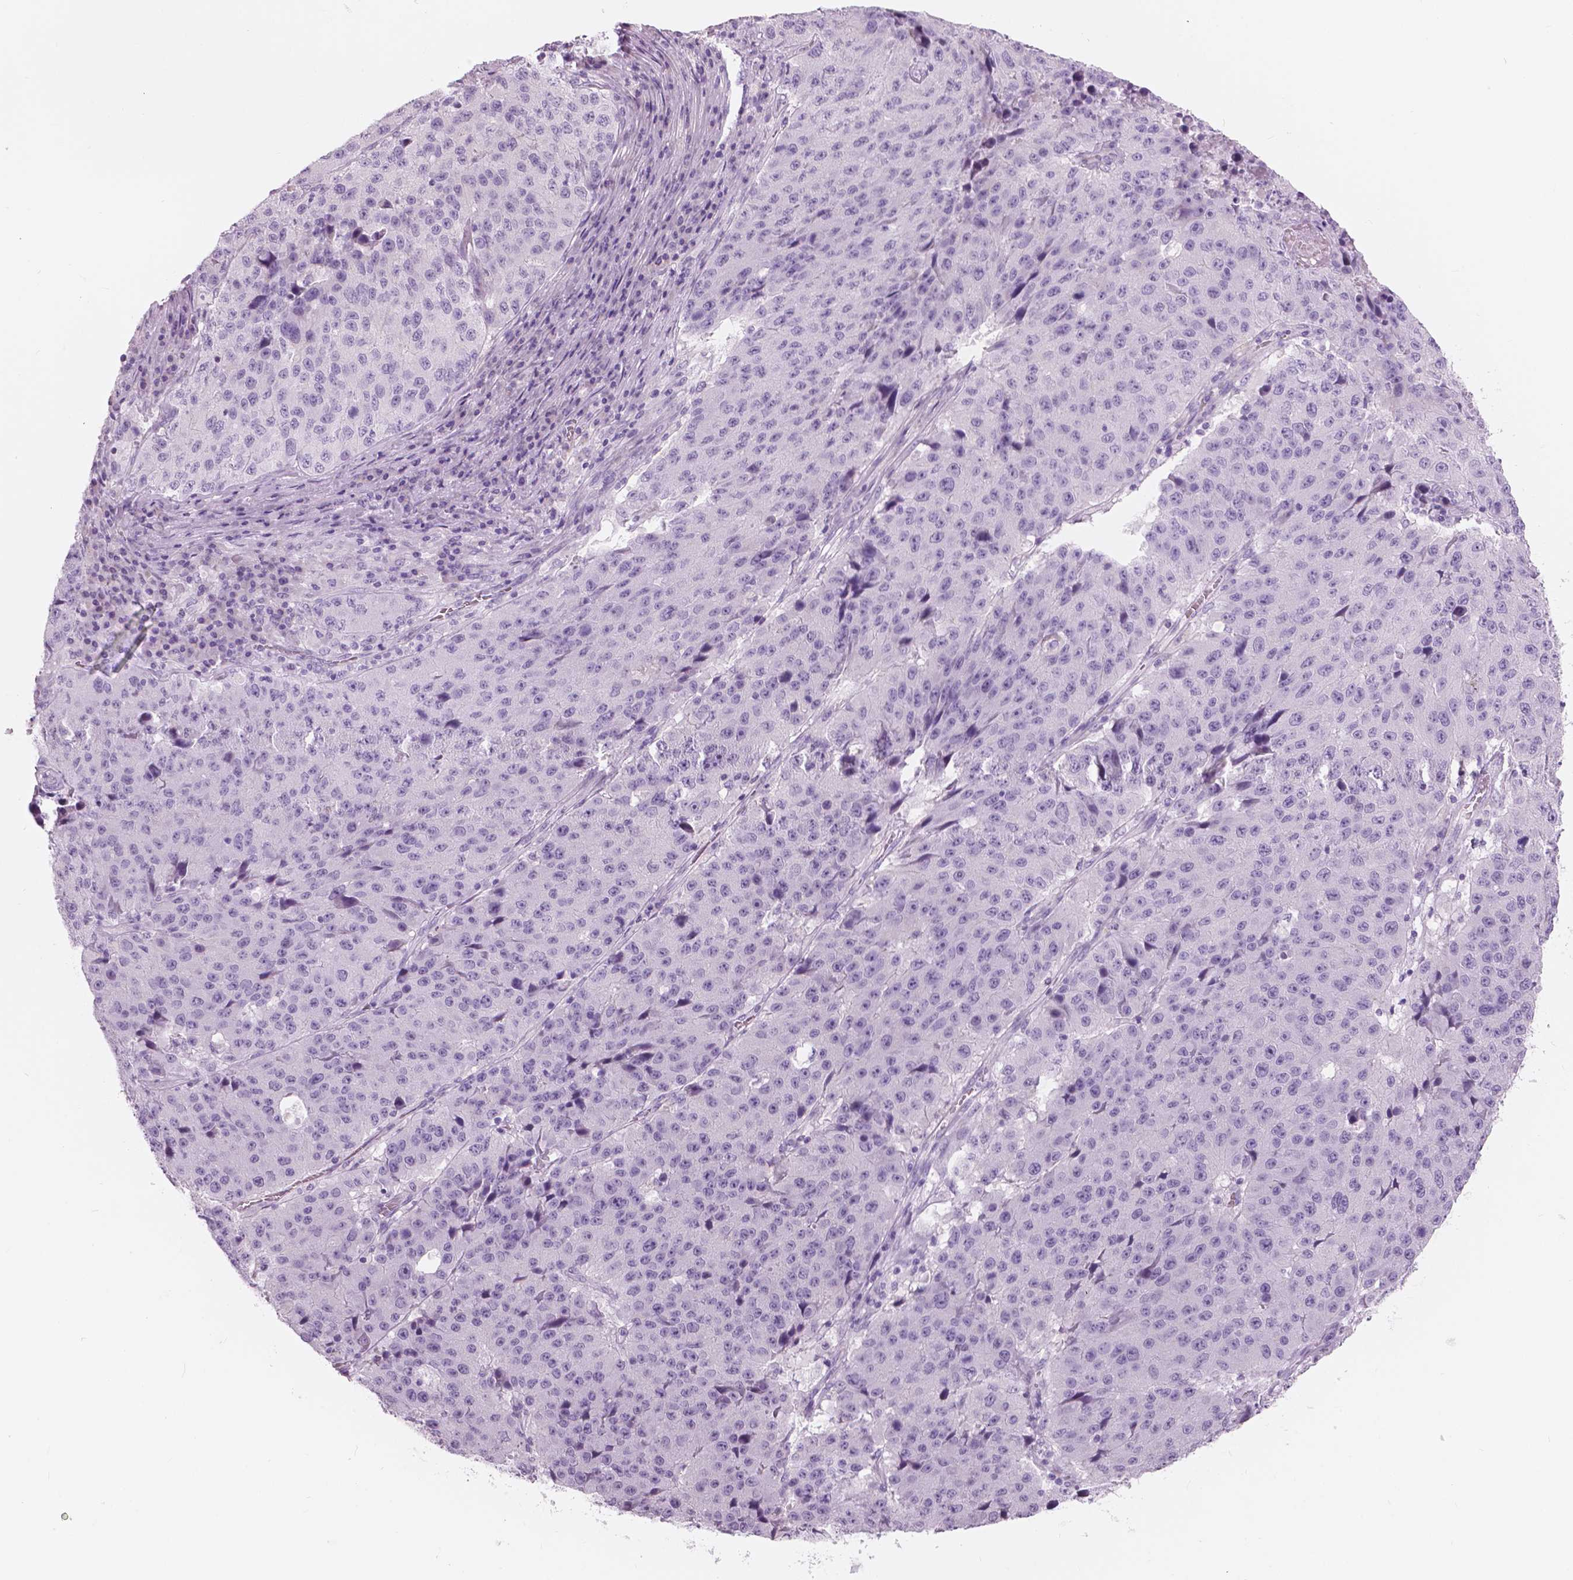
{"staining": {"intensity": "negative", "quantity": "none", "location": "none"}, "tissue": "stomach cancer", "cell_type": "Tumor cells", "image_type": "cancer", "snomed": [{"axis": "morphology", "description": "Adenocarcinoma, NOS"}, {"axis": "topography", "description": "Stomach"}], "caption": "Tumor cells are negative for protein expression in human adenocarcinoma (stomach).", "gene": "A4GNT", "patient": {"sex": "male", "age": 71}}